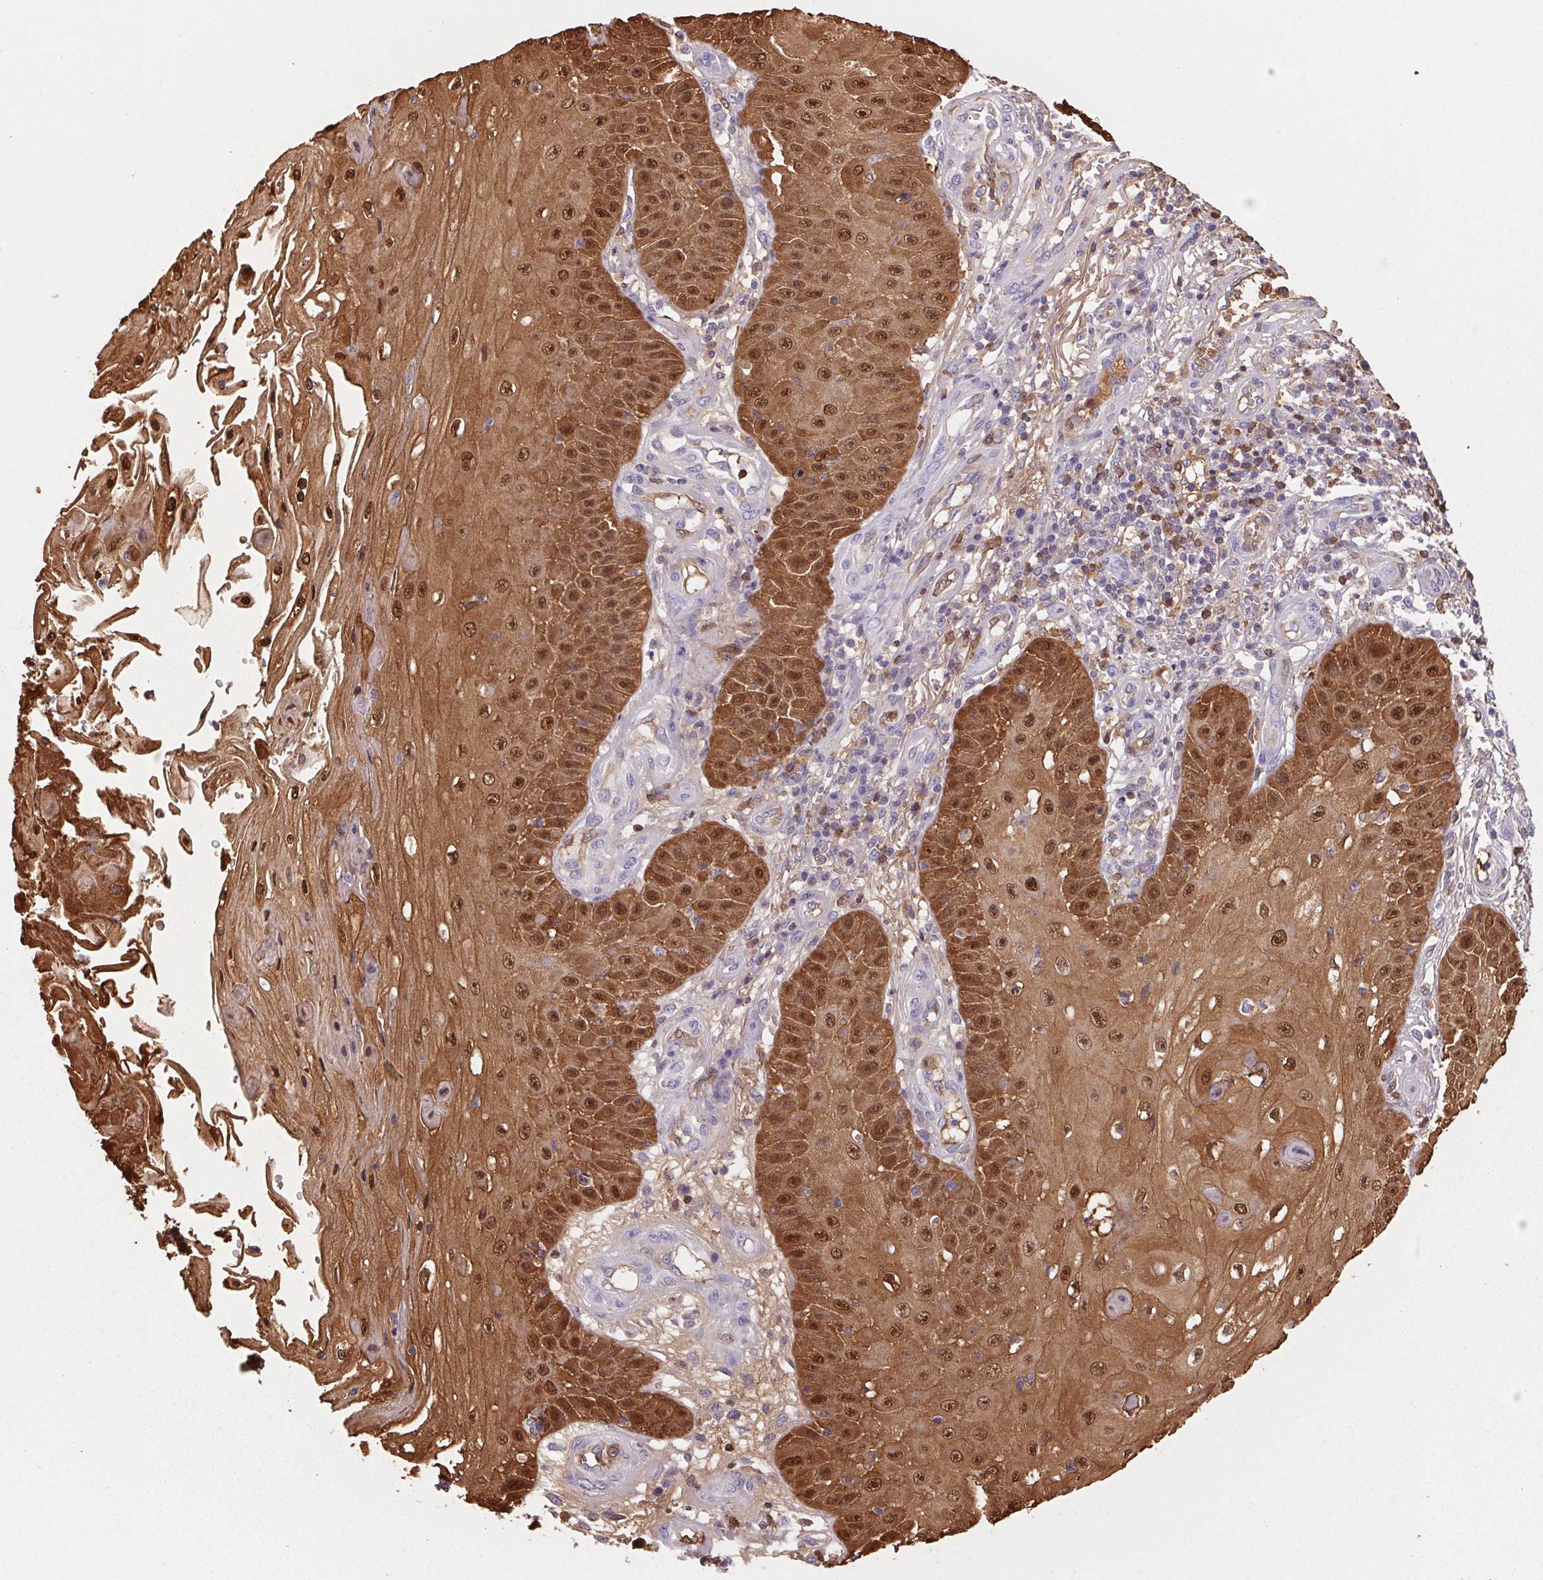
{"staining": {"intensity": "moderate", "quantity": ">75%", "location": "cytoplasmic/membranous,nuclear"}, "tissue": "skin cancer", "cell_type": "Tumor cells", "image_type": "cancer", "snomed": [{"axis": "morphology", "description": "Squamous cell carcinoma, NOS"}, {"axis": "topography", "description": "Skin"}], "caption": "Tumor cells reveal moderate cytoplasmic/membranous and nuclear staining in about >75% of cells in skin cancer.", "gene": "S100A2", "patient": {"sex": "male", "age": 70}}